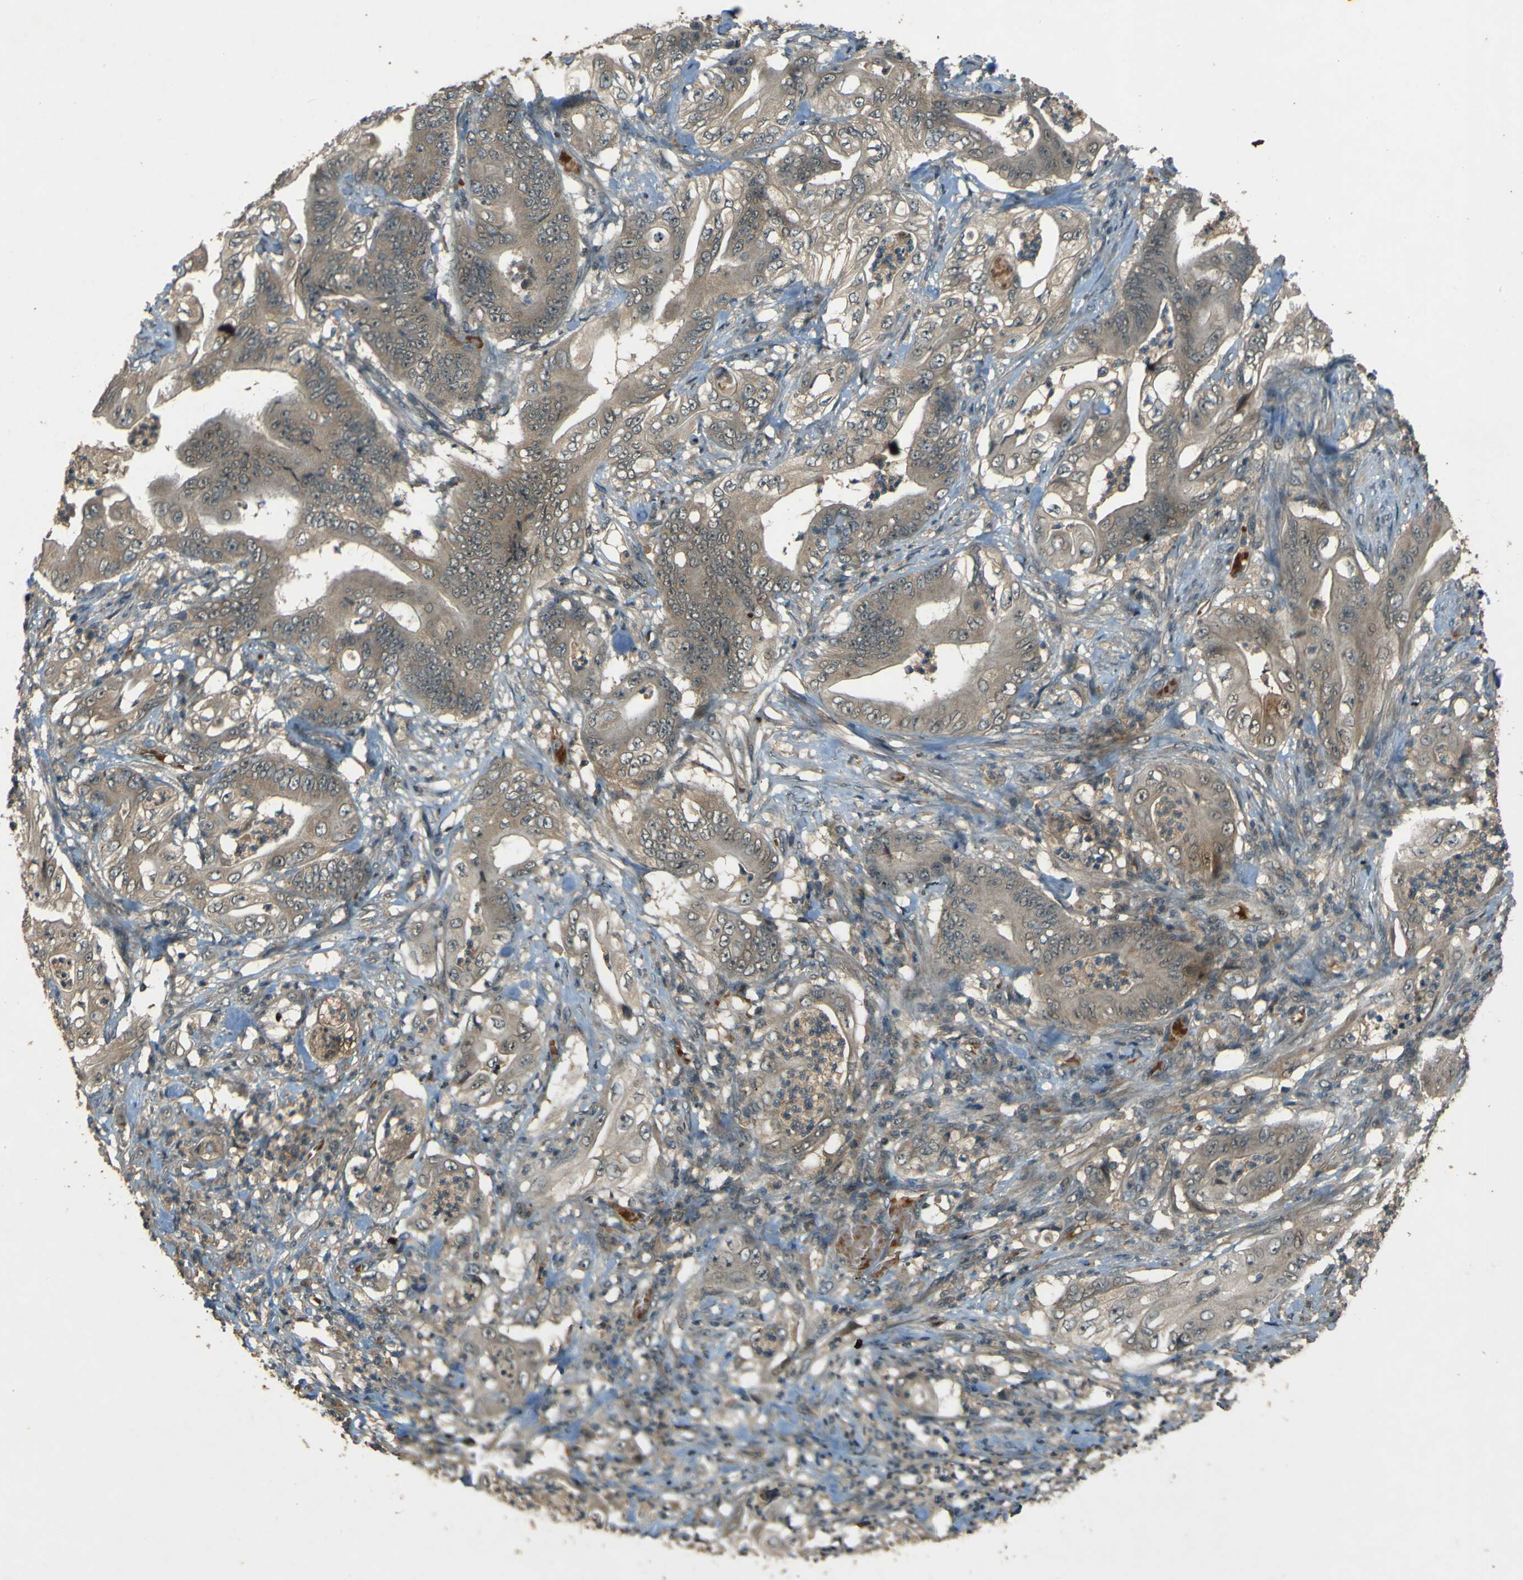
{"staining": {"intensity": "weak", "quantity": ">75%", "location": "cytoplasmic/membranous"}, "tissue": "stomach cancer", "cell_type": "Tumor cells", "image_type": "cancer", "snomed": [{"axis": "morphology", "description": "Adenocarcinoma, NOS"}, {"axis": "topography", "description": "Stomach"}], "caption": "Protein expression analysis of human stomach cancer reveals weak cytoplasmic/membranous positivity in approximately >75% of tumor cells. Using DAB (brown) and hematoxylin (blue) stains, captured at high magnification using brightfield microscopy.", "gene": "MPDZ", "patient": {"sex": "female", "age": 73}}